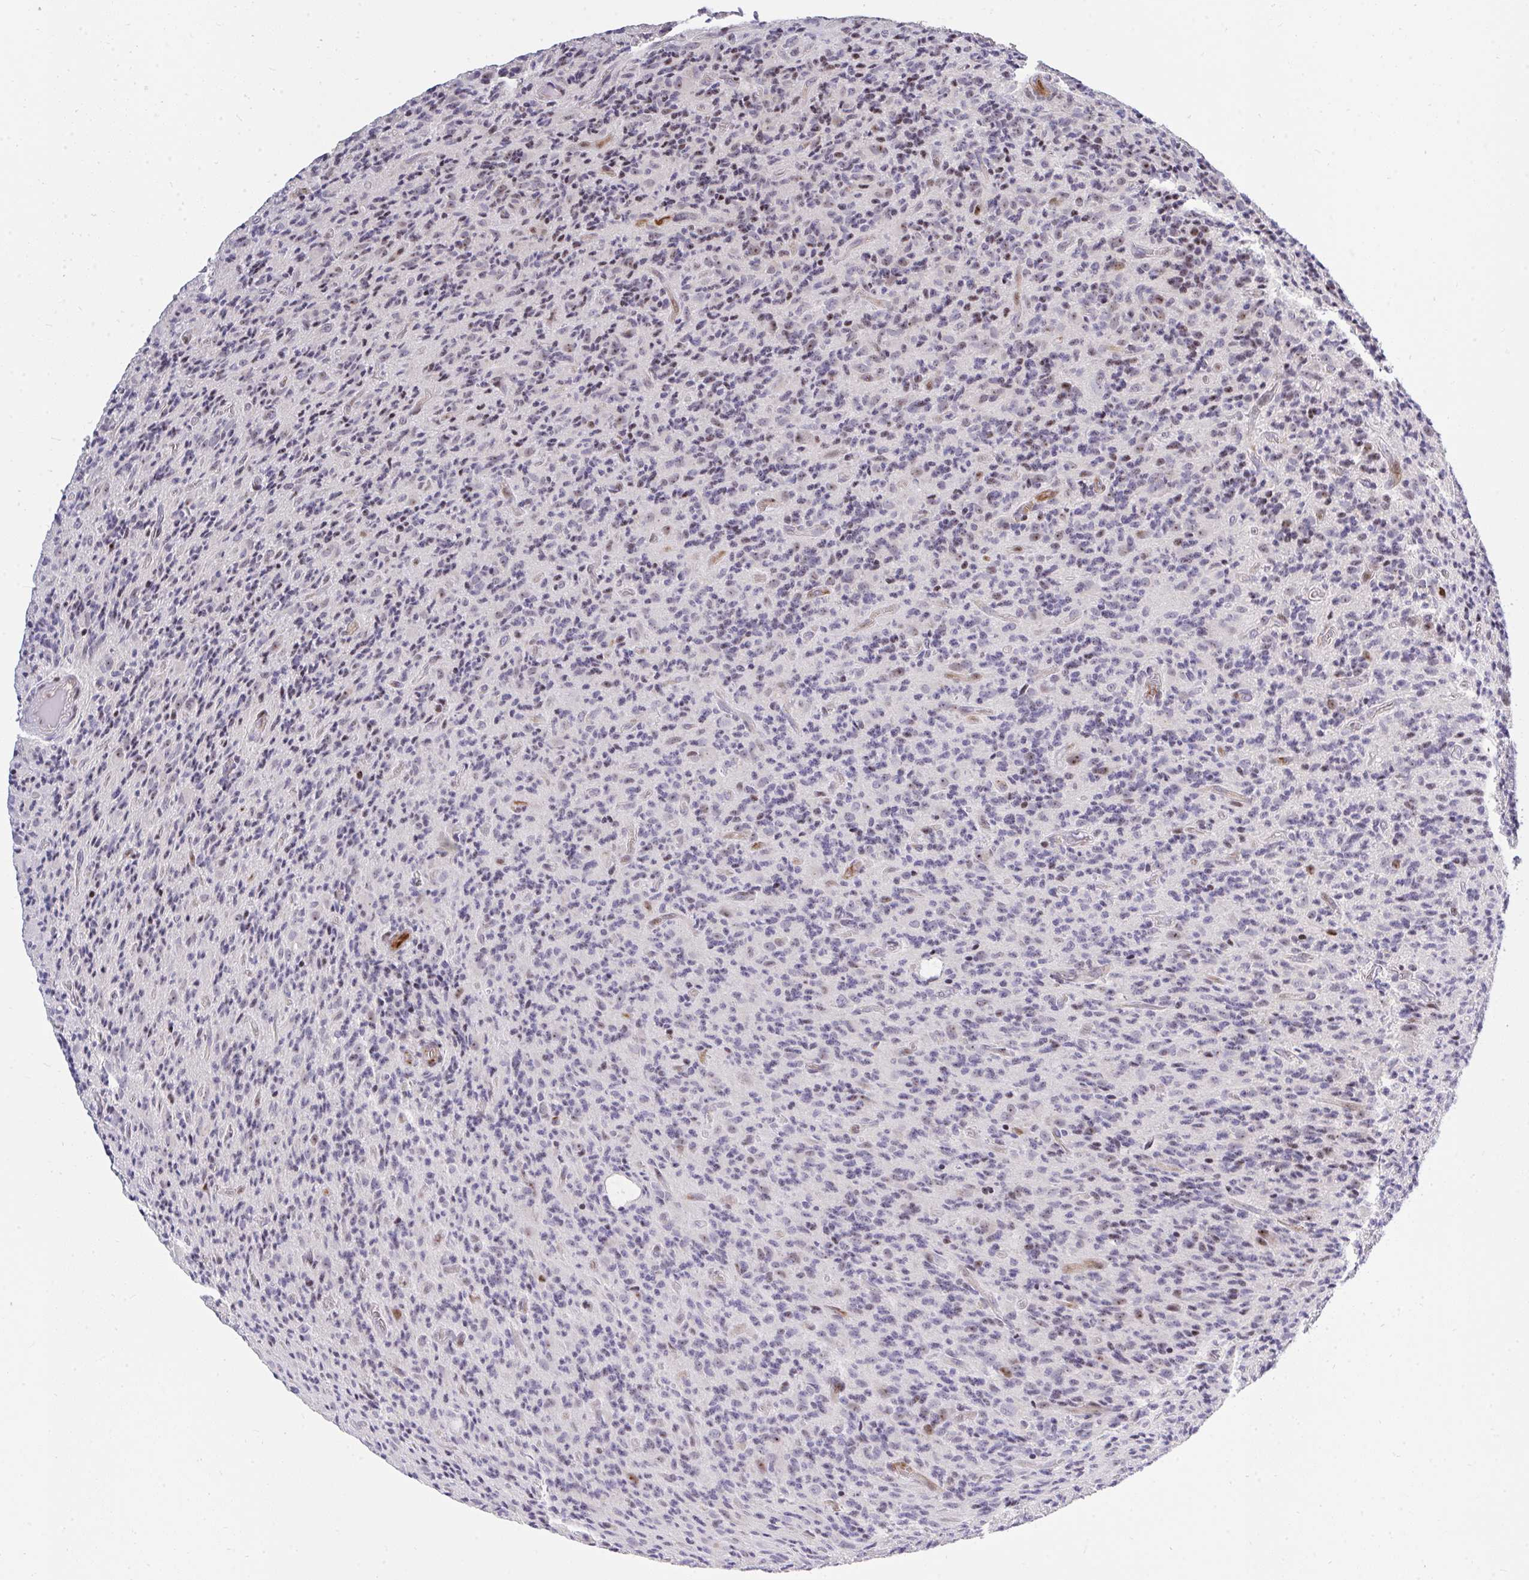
{"staining": {"intensity": "weak", "quantity": "<25%", "location": "nuclear"}, "tissue": "glioma", "cell_type": "Tumor cells", "image_type": "cancer", "snomed": [{"axis": "morphology", "description": "Glioma, malignant, High grade"}, {"axis": "topography", "description": "Brain"}], "caption": "Protein analysis of malignant high-grade glioma demonstrates no significant expression in tumor cells.", "gene": "PLPPR3", "patient": {"sex": "male", "age": 76}}